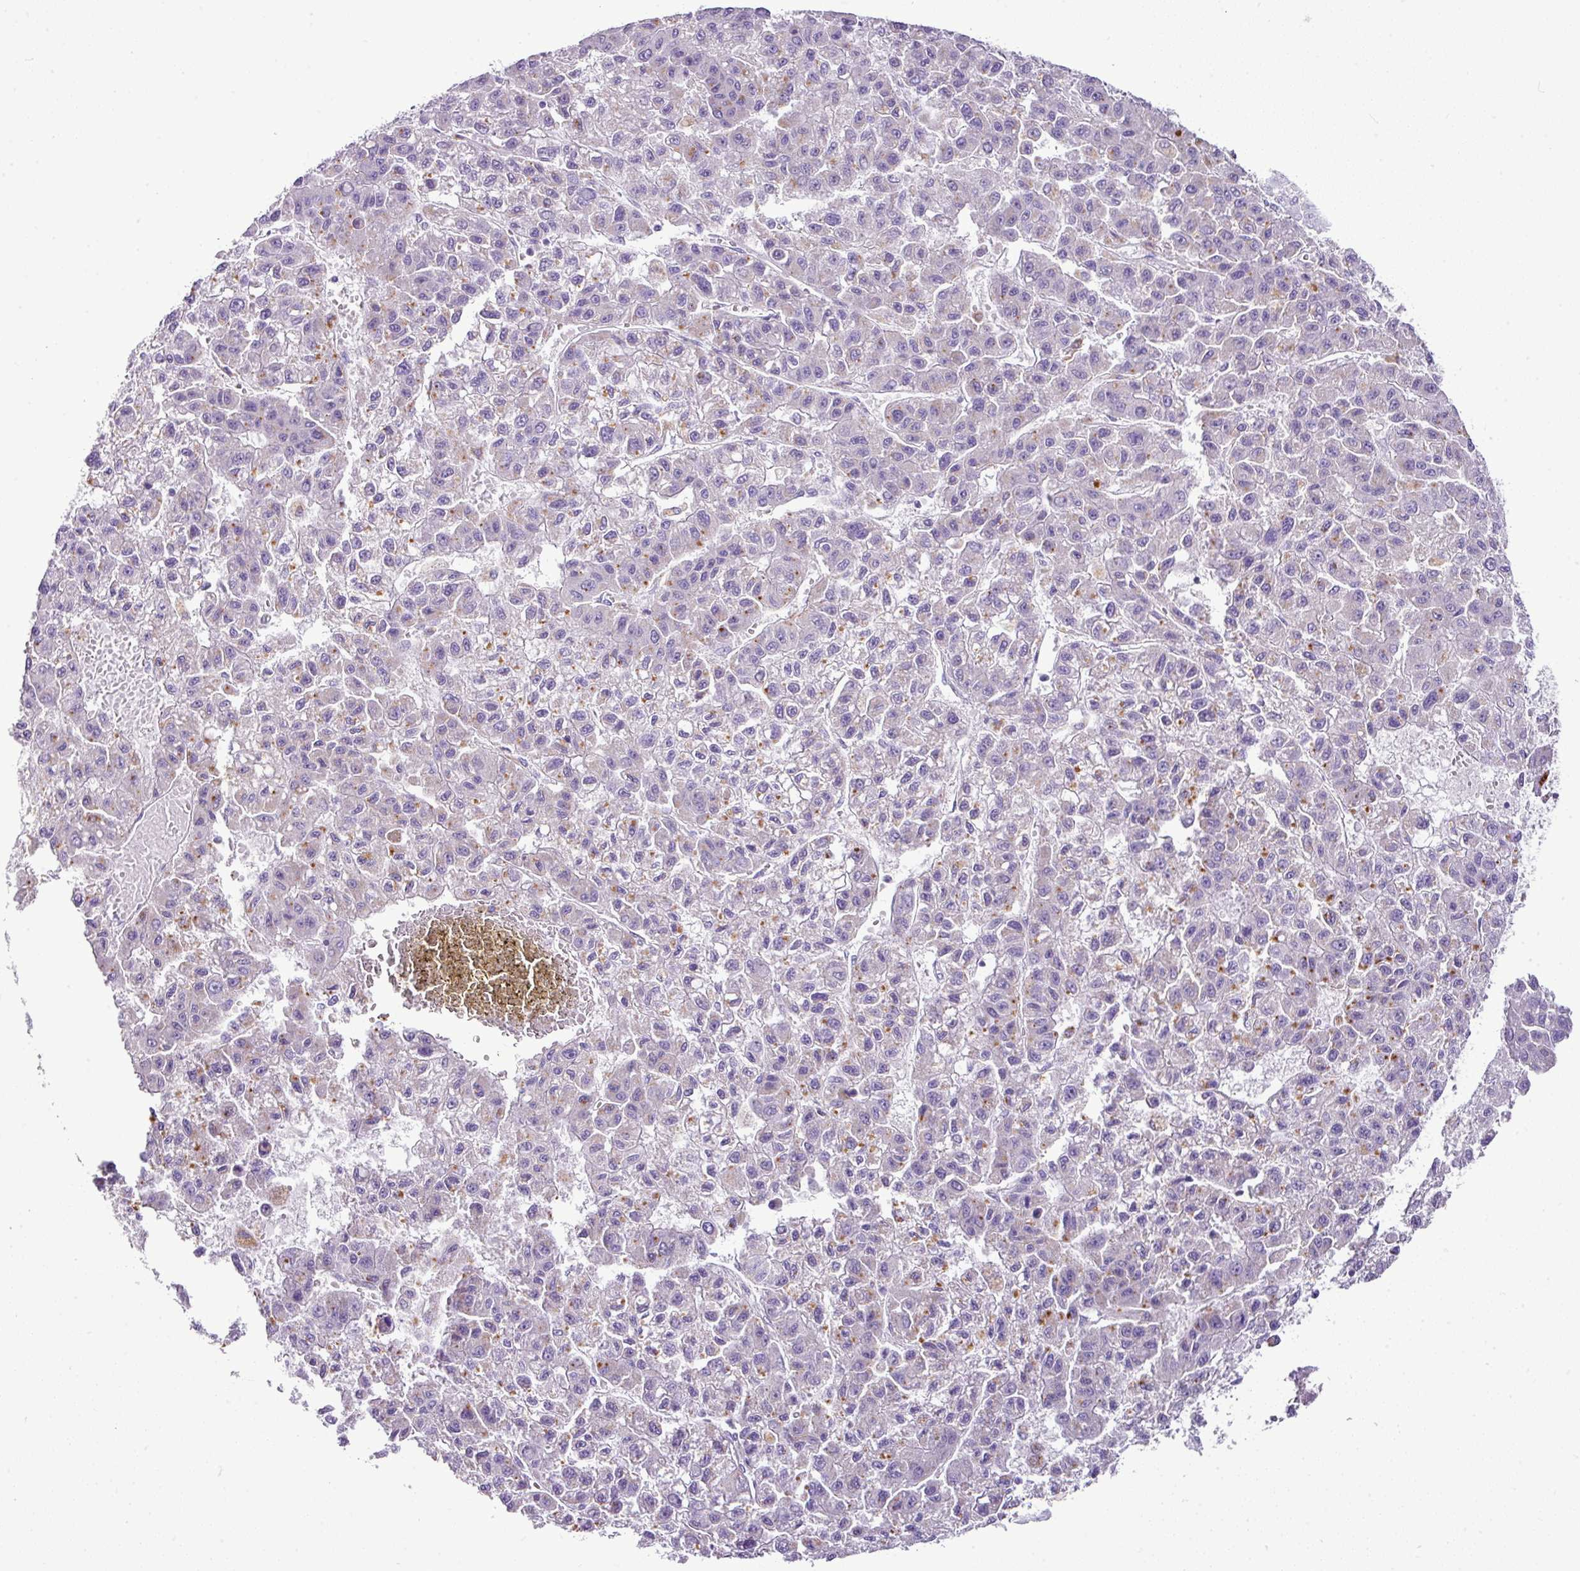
{"staining": {"intensity": "moderate", "quantity": "<25%", "location": "cytoplasmic/membranous"}, "tissue": "liver cancer", "cell_type": "Tumor cells", "image_type": "cancer", "snomed": [{"axis": "morphology", "description": "Carcinoma, Hepatocellular, NOS"}, {"axis": "topography", "description": "Liver"}], "caption": "High-magnification brightfield microscopy of liver hepatocellular carcinoma stained with DAB (brown) and counterstained with hematoxylin (blue). tumor cells exhibit moderate cytoplasmic/membranous staining is present in approximately<25% of cells.", "gene": "PGAP4", "patient": {"sex": "male", "age": 70}}